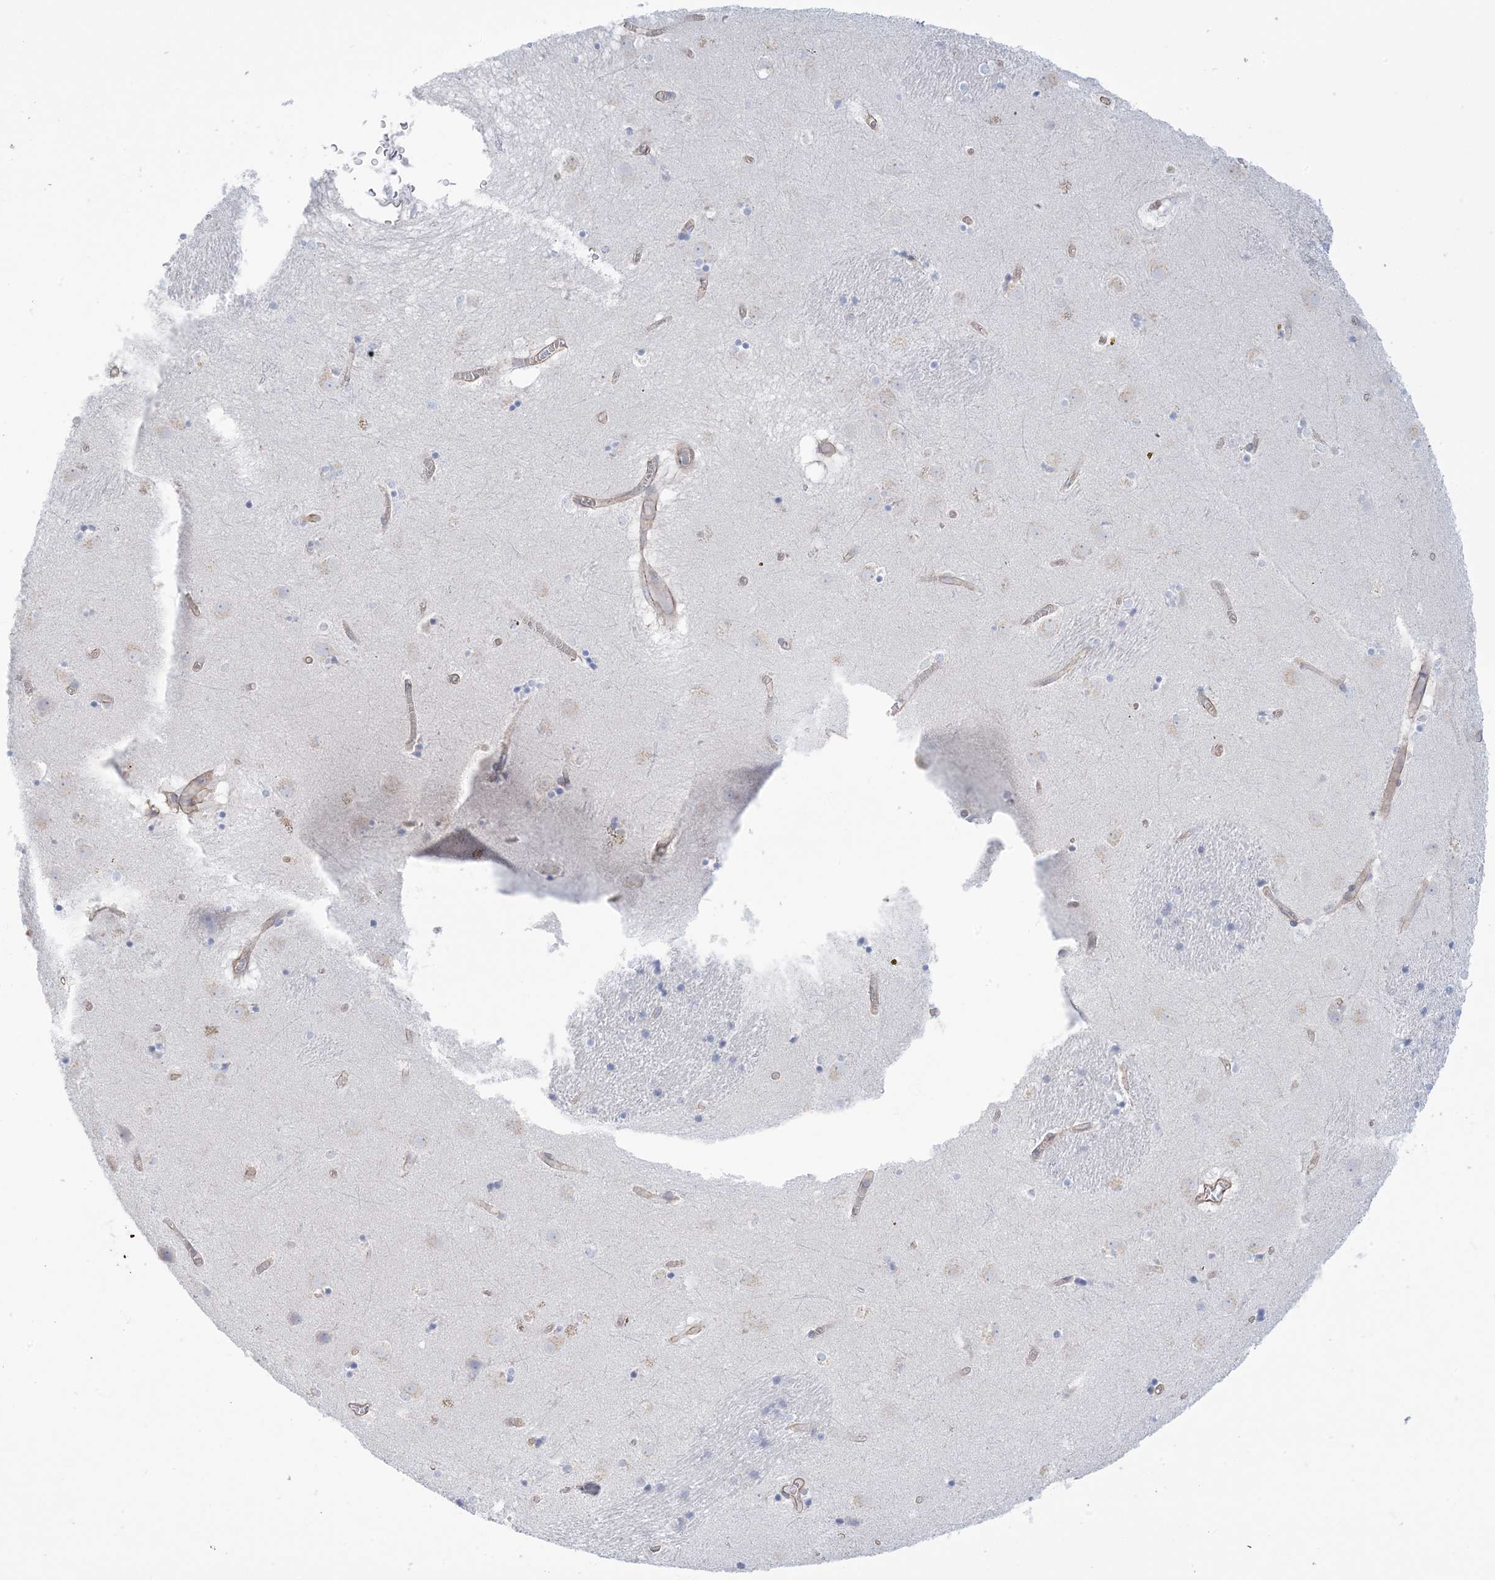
{"staining": {"intensity": "negative", "quantity": "none", "location": "none"}, "tissue": "caudate", "cell_type": "Glial cells", "image_type": "normal", "snomed": [{"axis": "morphology", "description": "Normal tissue, NOS"}, {"axis": "topography", "description": "Lateral ventricle wall"}], "caption": "Immunohistochemistry (IHC) histopathology image of normal caudate stained for a protein (brown), which demonstrates no staining in glial cells. The staining is performed using DAB (3,3'-diaminobenzidine) brown chromogen with nuclei counter-stained in using hematoxylin.", "gene": "AGXT", "patient": {"sex": "male", "age": 70}}